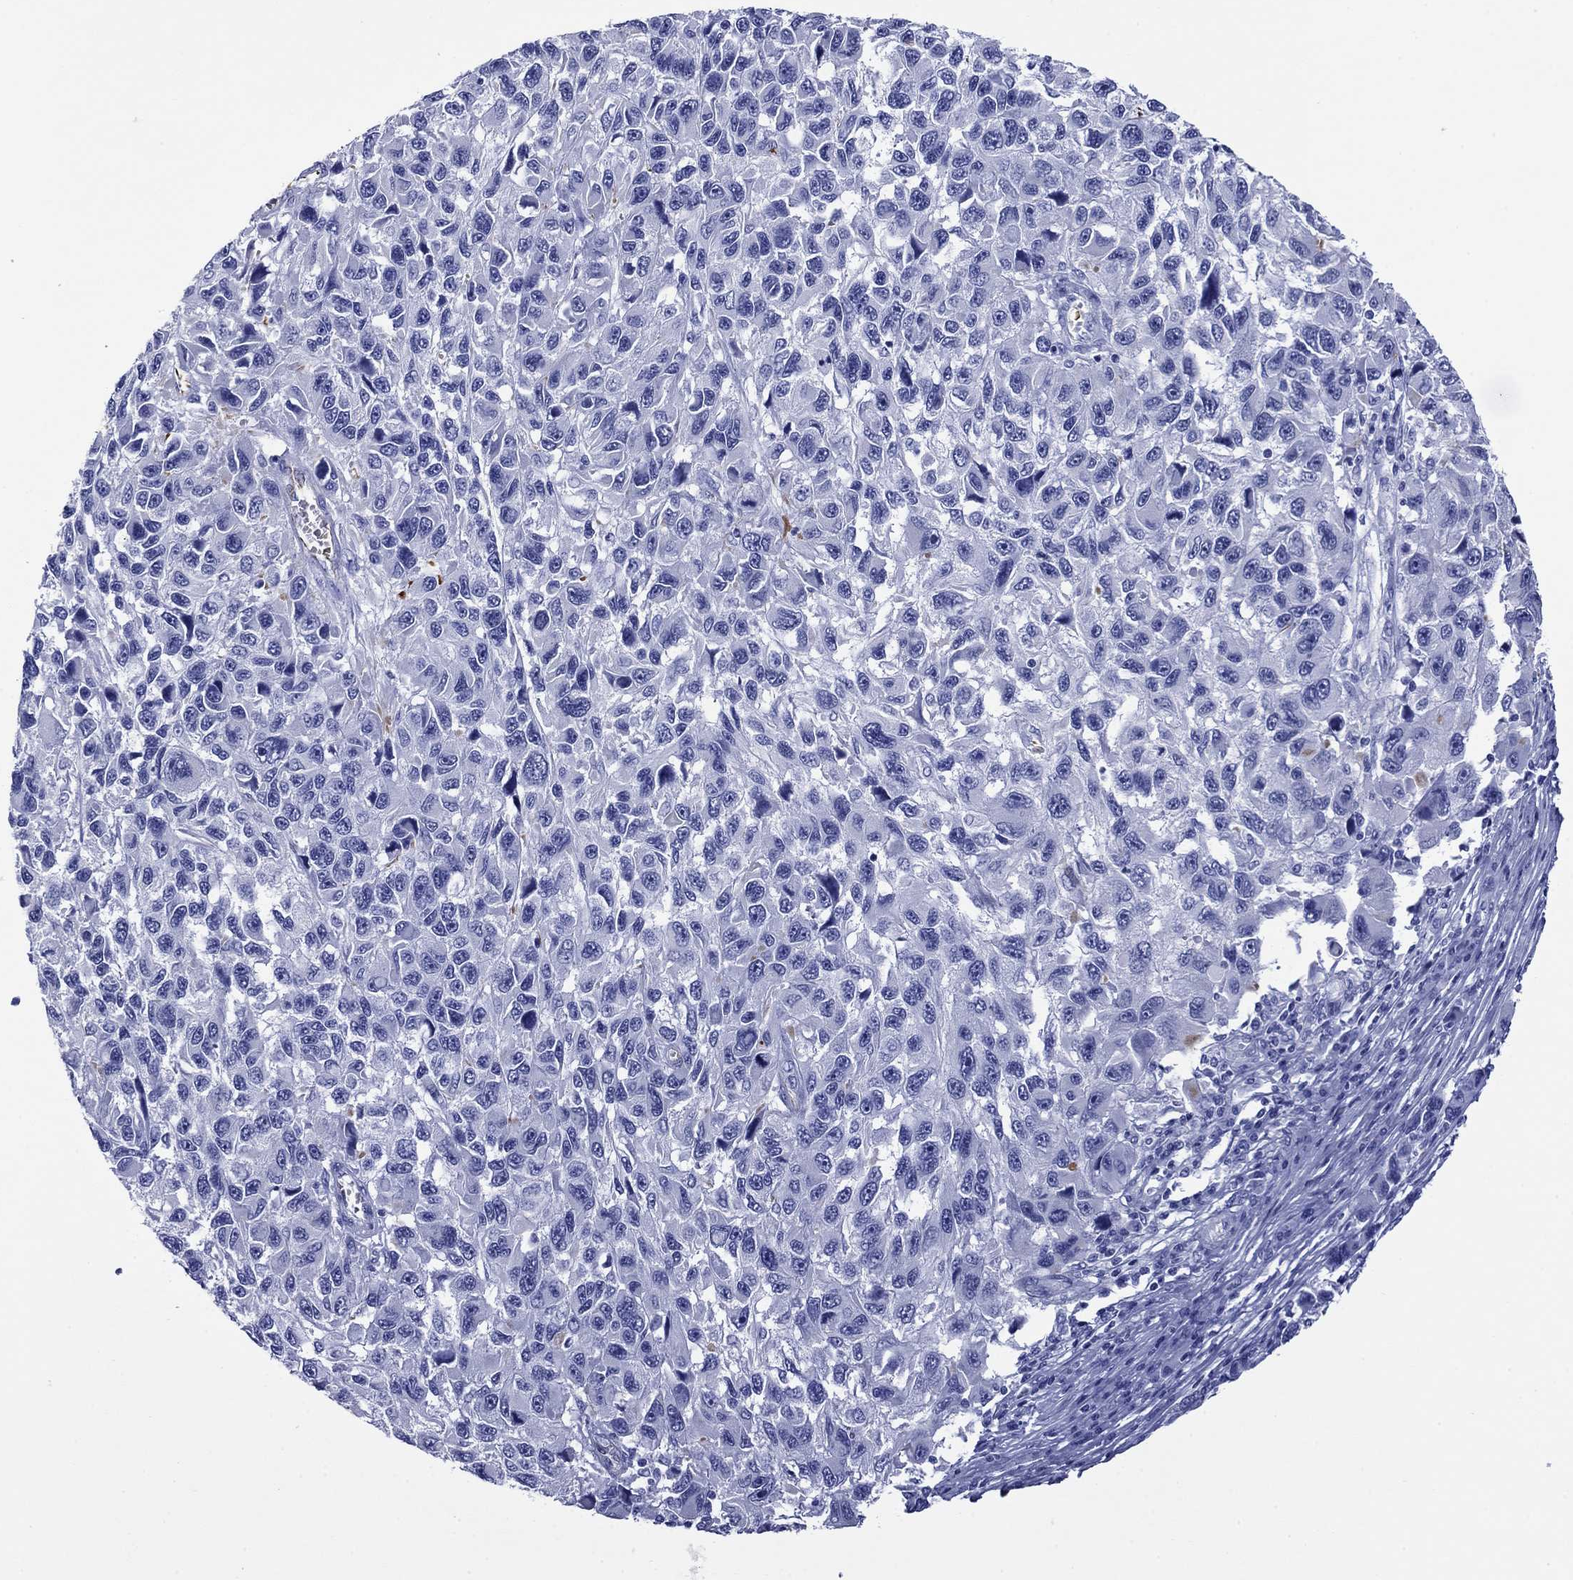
{"staining": {"intensity": "negative", "quantity": "none", "location": "none"}, "tissue": "melanoma", "cell_type": "Tumor cells", "image_type": "cancer", "snomed": [{"axis": "morphology", "description": "Malignant melanoma, NOS"}, {"axis": "topography", "description": "Skin"}], "caption": "Immunohistochemical staining of human malignant melanoma demonstrates no significant staining in tumor cells. (Immunohistochemistry, brightfield microscopy, high magnification).", "gene": "ROM1", "patient": {"sex": "male", "age": 53}}